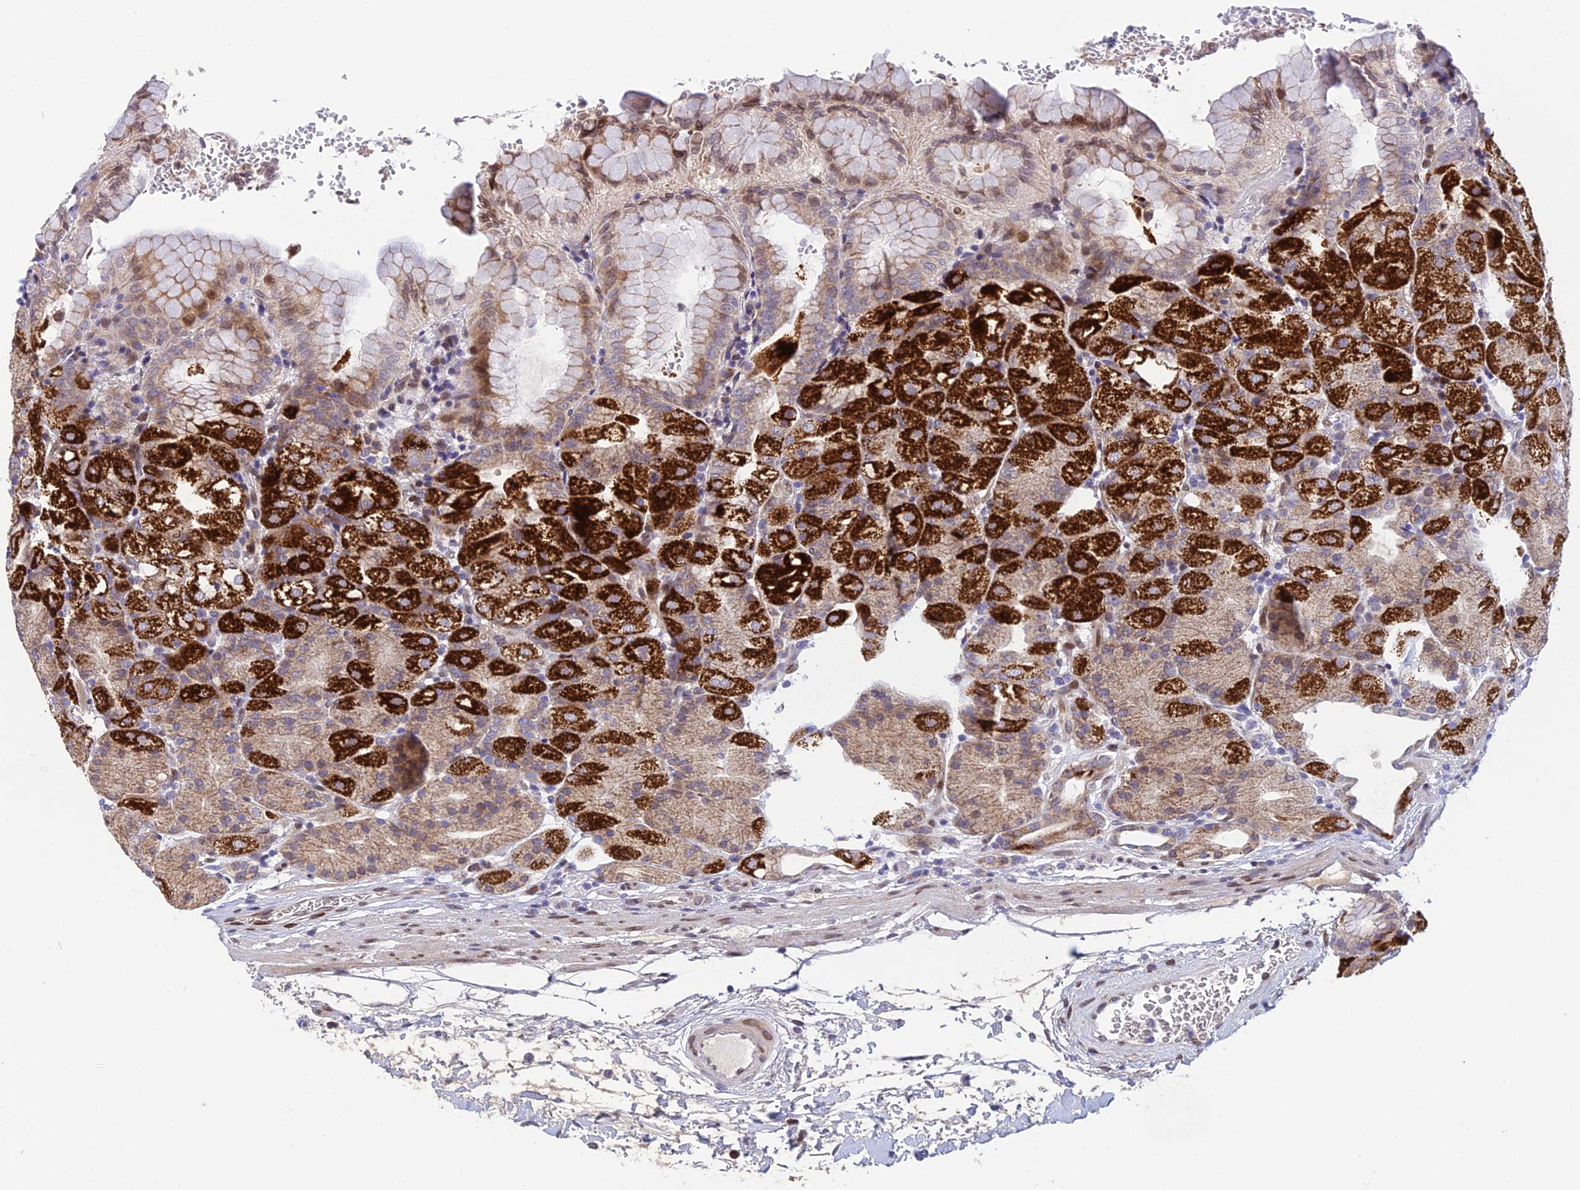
{"staining": {"intensity": "strong", "quantity": "25%-75%", "location": "cytoplasmic/membranous"}, "tissue": "stomach", "cell_type": "Glandular cells", "image_type": "normal", "snomed": [{"axis": "morphology", "description": "Normal tissue, NOS"}, {"axis": "topography", "description": "Stomach, upper"}, {"axis": "topography", "description": "Stomach, lower"}], "caption": "A photomicrograph showing strong cytoplasmic/membranous staining in about 25%-75% of glandular cells in normal stomach, as visualized by brown immunohistochemical staining.", "gene": "MGAT2", "patient": {"sex": "male", "age": 62}}